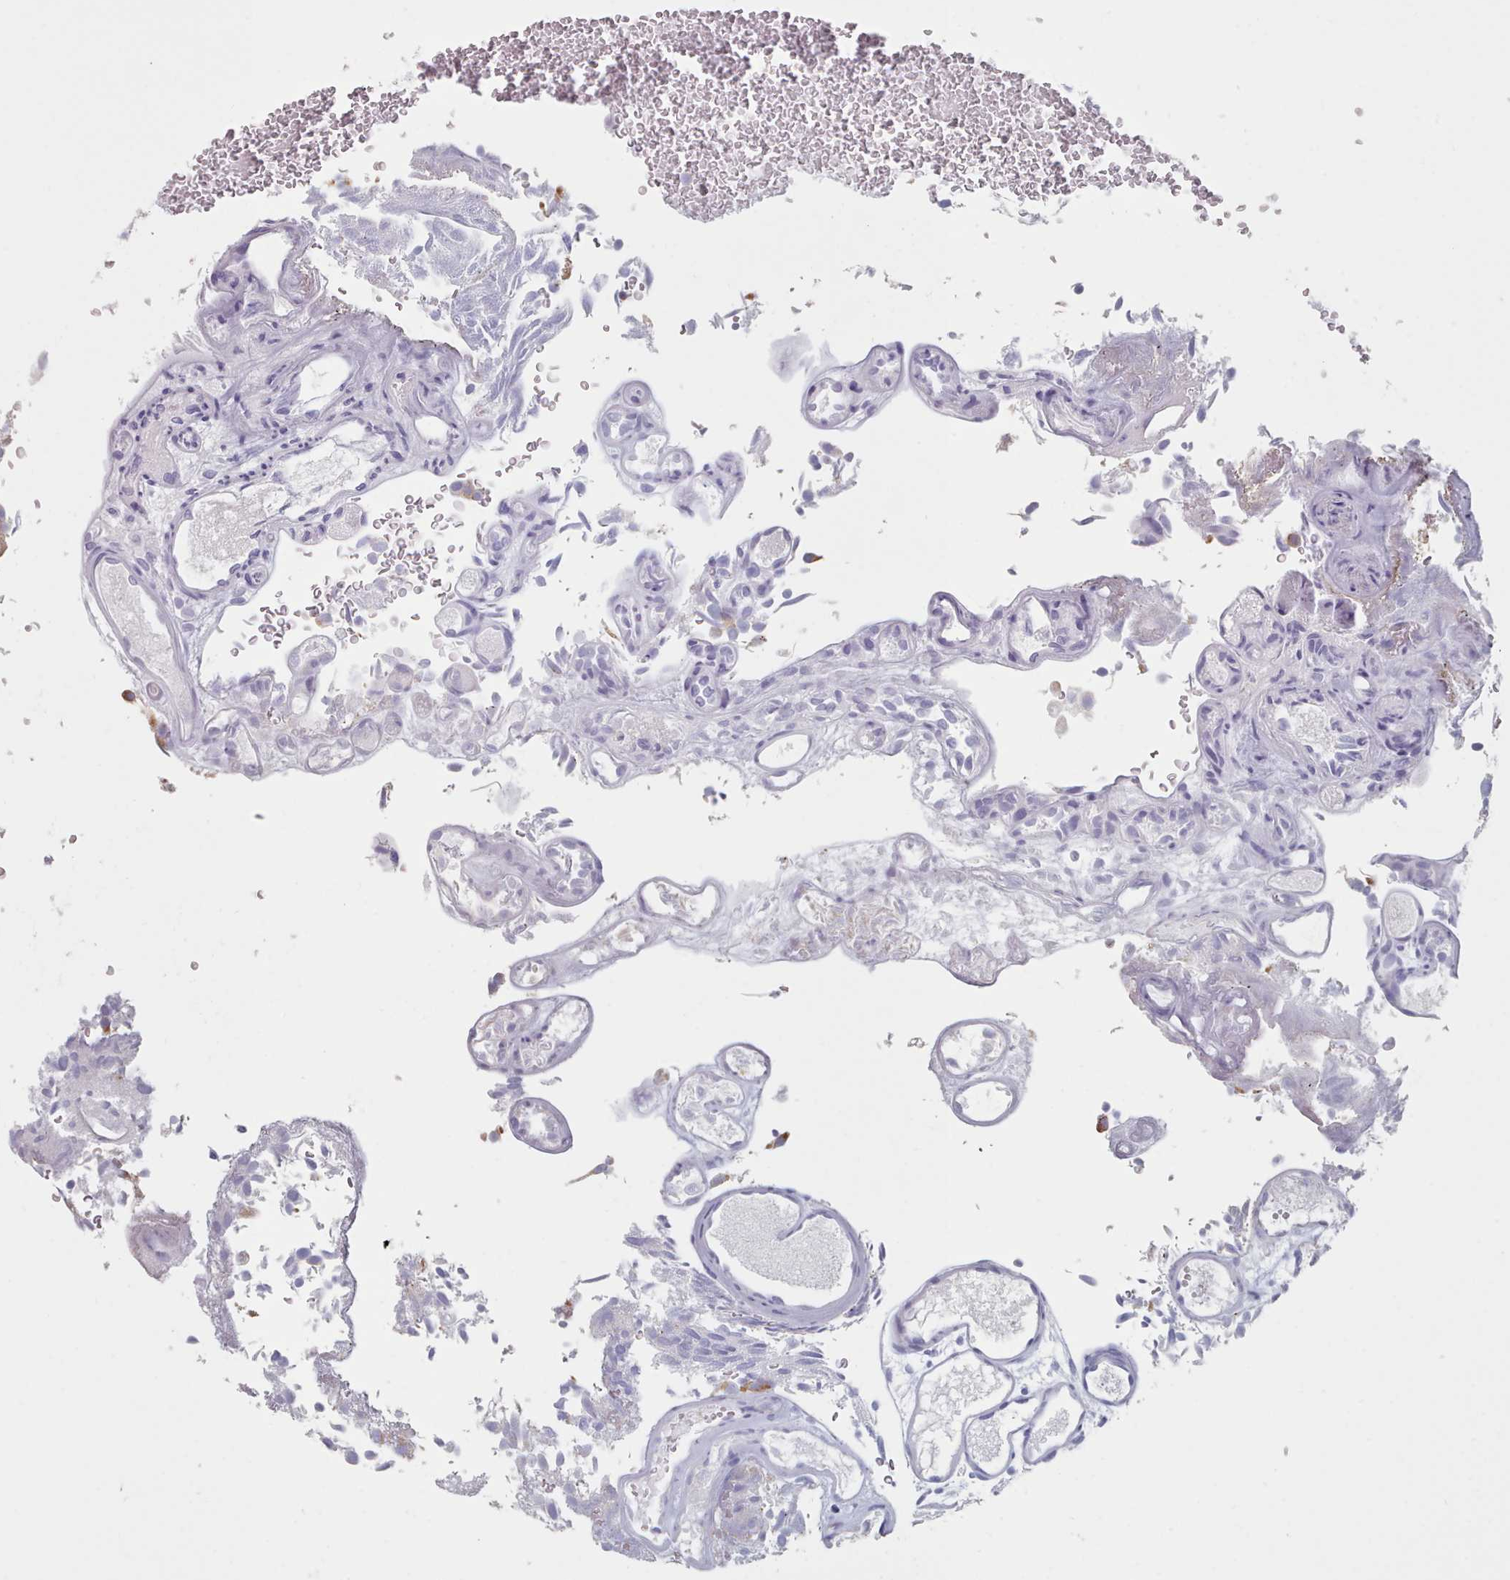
{"staining": {"intensity": "negative", "quantity": "none", "location": "none"}, "tissue": "urothelial cancer", "cell_type": "Tumor cells", "image_type": "cancer", "snomed": [{"axis": "morphology", "description": "Urothelial carcinoma, Low grade"}, {"axis": "topography", "description": "Urinary bladder"}], "caption": "Immunohistochemistry (IHC) of human urothelial carcinoma (low-grade) exhibits no staining in tumor cells.", "gene": "FAM170B", "patient": {"sex": "male", "age": 78}}